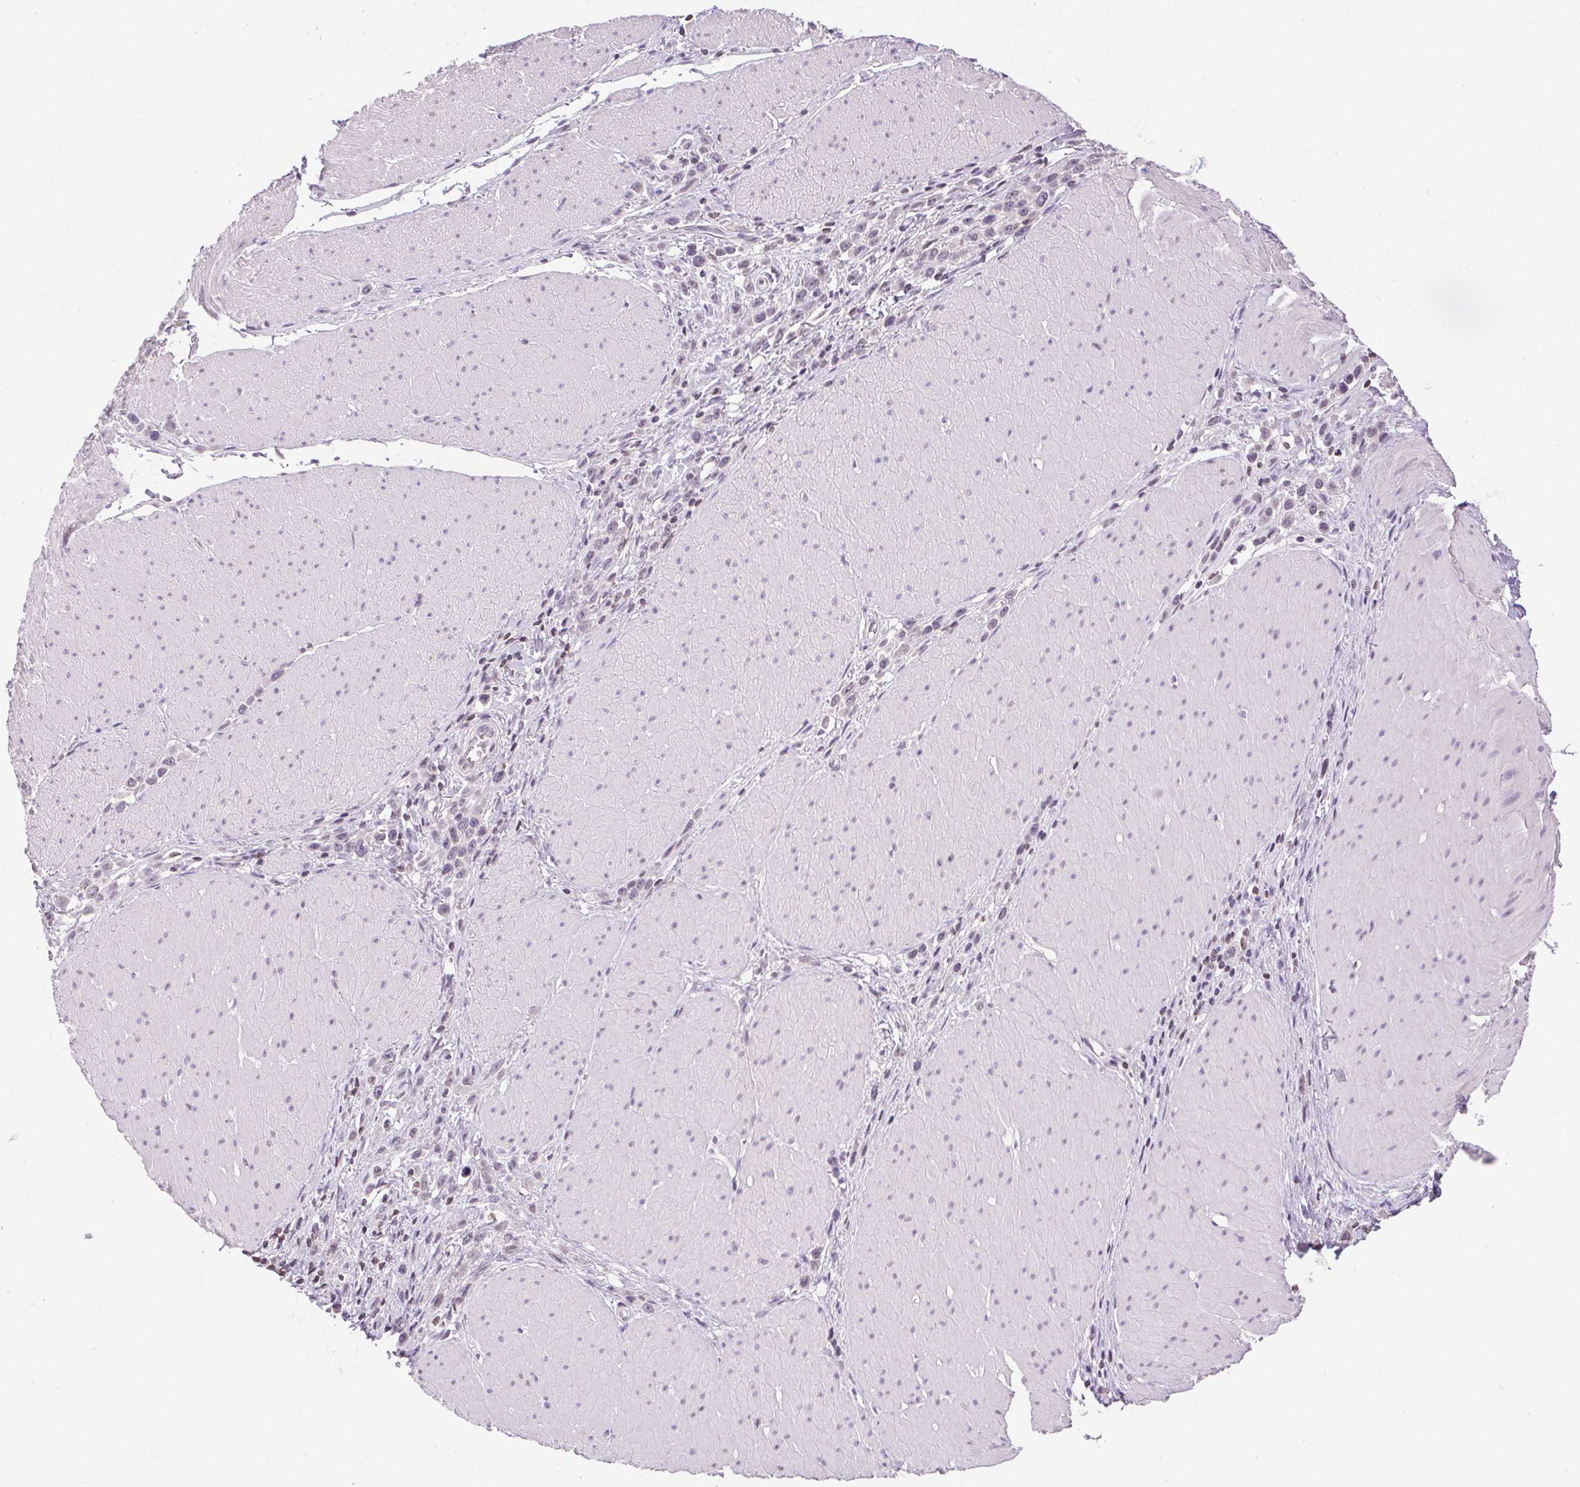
{"staining": {"intensity": "negative", "quantity": "none", "location": "none"}, "tissue": "stomach cancer", "cell_type": "Tumor cells", "image_type": "cancer", "snomed": [{"axis": "morphology", "description": "Adenocarcinoma, NOS"}, {"axis": "topography", "description": "Stomach"}], "caption": "A histopathology image of stomach adenocarcinoma stained for a protein demonstrates no brown staining in tumor cells. The staining is performed using DAB brown chromogen with nuclei counter-stained in using hematoxylin.", "gene": "PRL", "patient": {"sex": "male", "age": 47}}